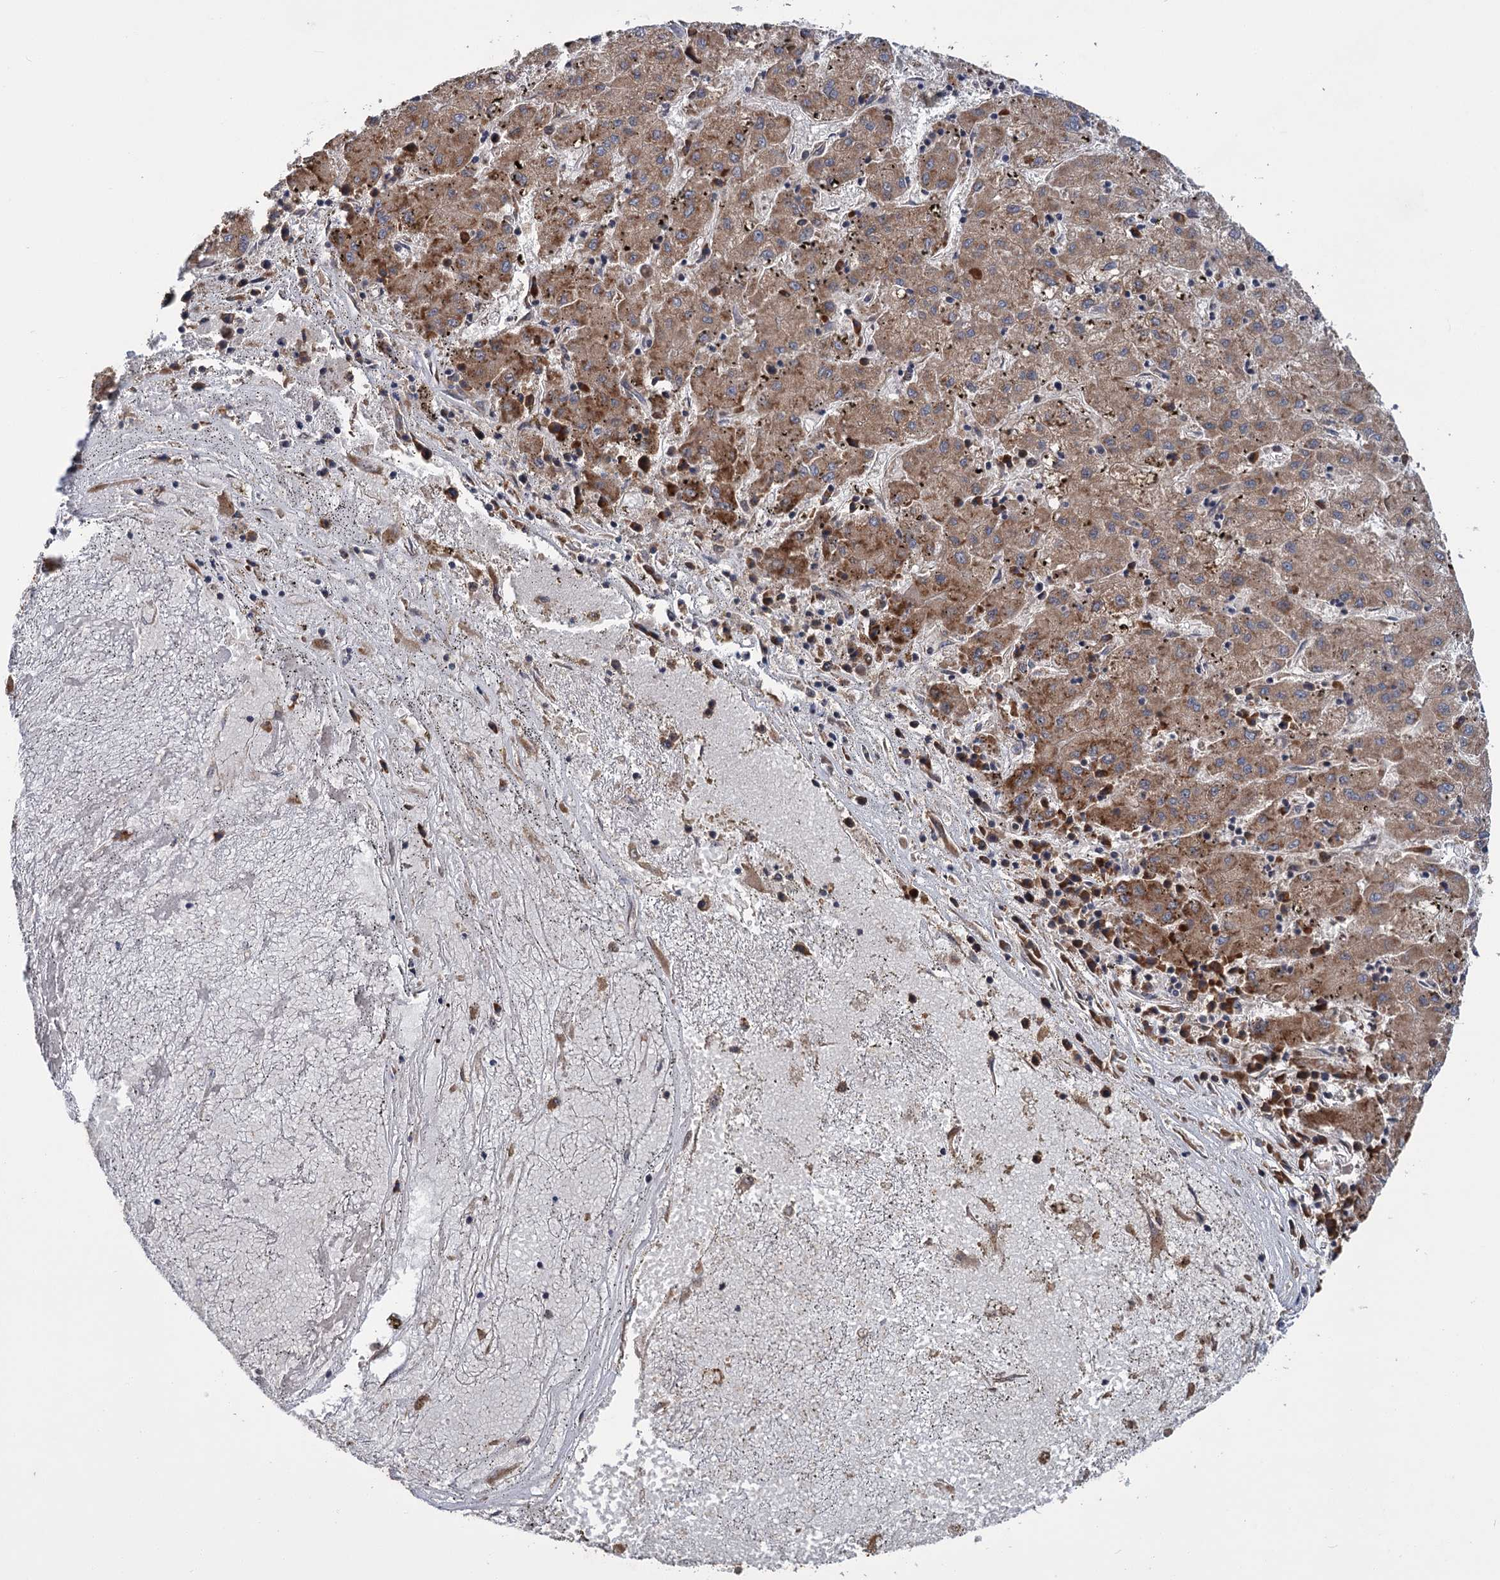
{"staining": {"intensity": "moderate", "quantity": ">75%", "location": "cytoplasmic/membranous"}, "tissue": "liver cancer", "cell_type": "Tumor cells", "image_type": "cancer", "snomed": [{"axis": "morphology", "description": "Carcinoma, Hepatocellular, NOS"}, {"axis": "topography", "description": "Liver"}], "caption": "This is a micrograph of immunohistochemistry staining of liver cancer, which shows moderate positivity in the cytoplasmic/membranous of tumor cells.", "gene": "KANSL2", "patient": {"sex": "male", "age": 72}}